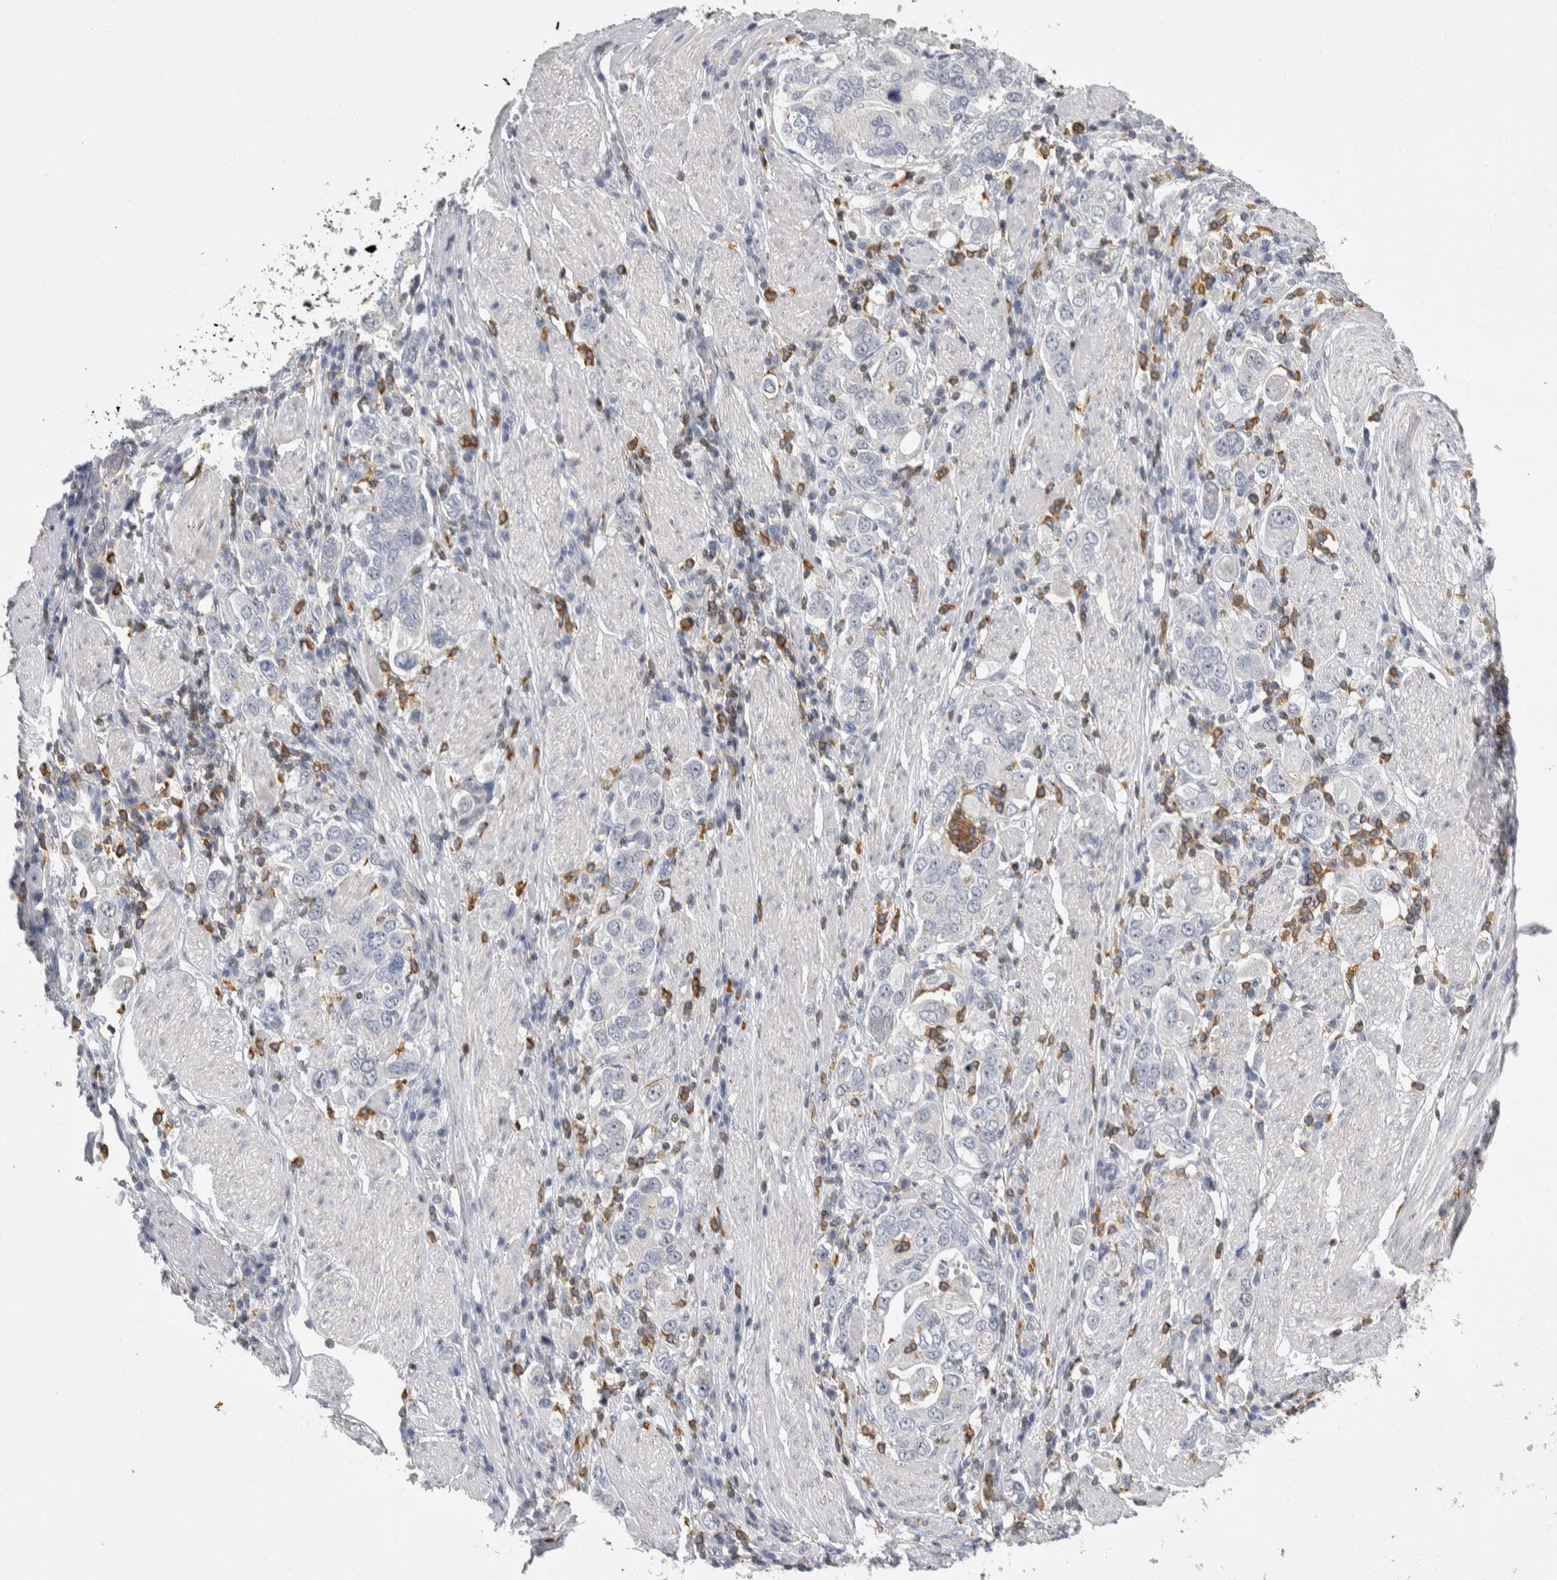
{"staining": {"intensity": "negative", "quantity": "none", "location": "none"}, "tissue": "stomach cancer", "cell_type": "Tumor cells", "image_type": "cancer", "snomed": [{"axis": "morphology", "description": "Adenocarcinoma, NOS"}, {"axis": "topography", "description": "Stomach, upper"}], "caption": "Tumor cells are negative for brown protein staining in stomach adenocarcinoma.", "gene": "CEP295NL", "patient": {"sex": "male", "age": 62}}